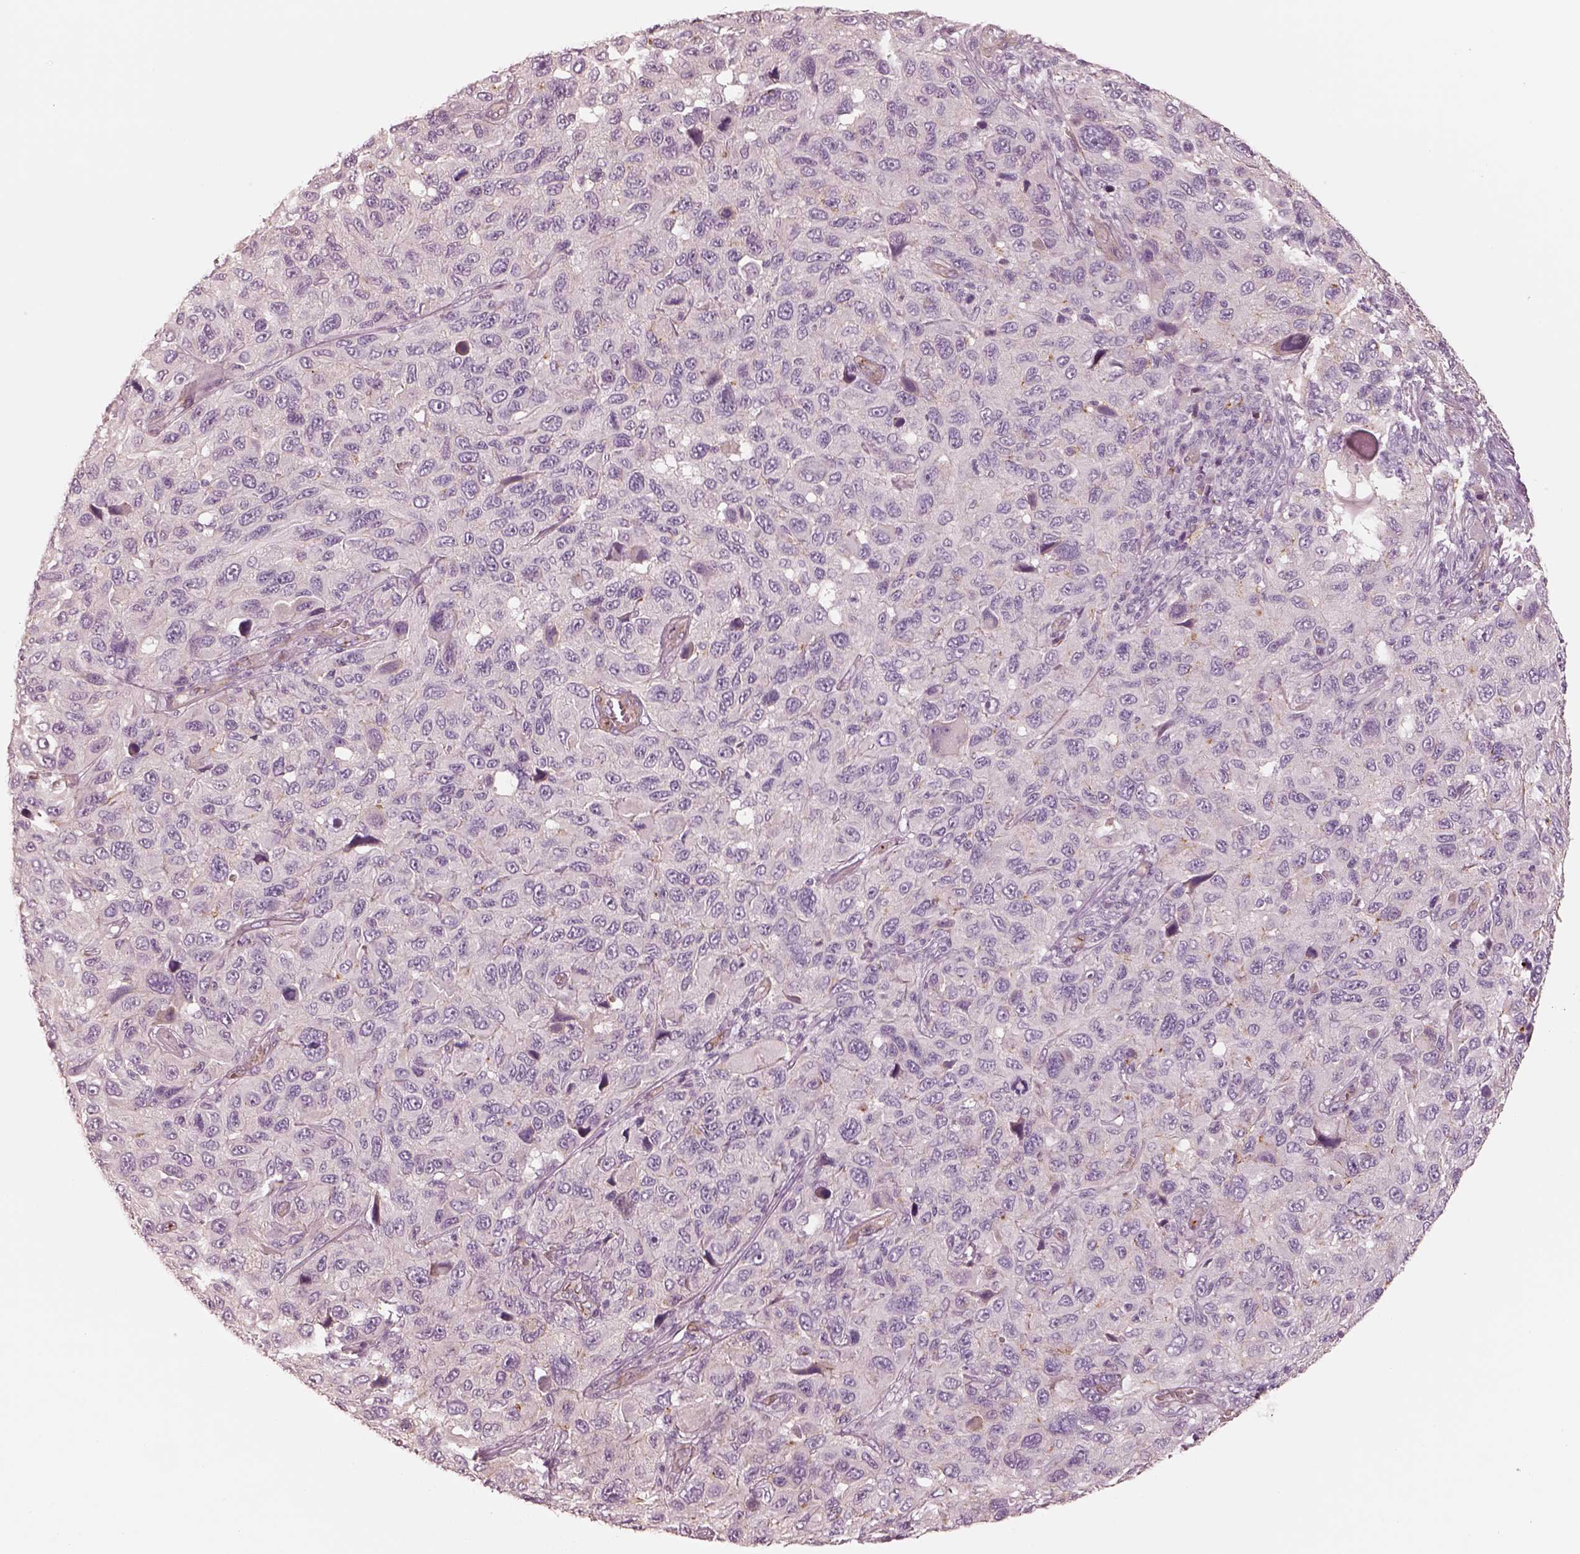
{"staining": {"intensity": "negative", "quantity": "none", "location": "none"}, "tissue": "melanoma", "cell_type": "Tumor cells", "image_type": "cancer", "snomed": [{"axis": "morphology", "description": "Malignant melanoma, NOS"}, {"axis": "topography", "description": "Skin"}], "caption": "Immunohistochemistry (IHC) histopathology image of neoplastic tissue: human malignant melanoma stained with DAB (3,3'-diaminobenzidine) demonstrates no significant protein expression in tumor cells.", "gene": "CRYM", "patient": {"sex": "male", "age": 53}}